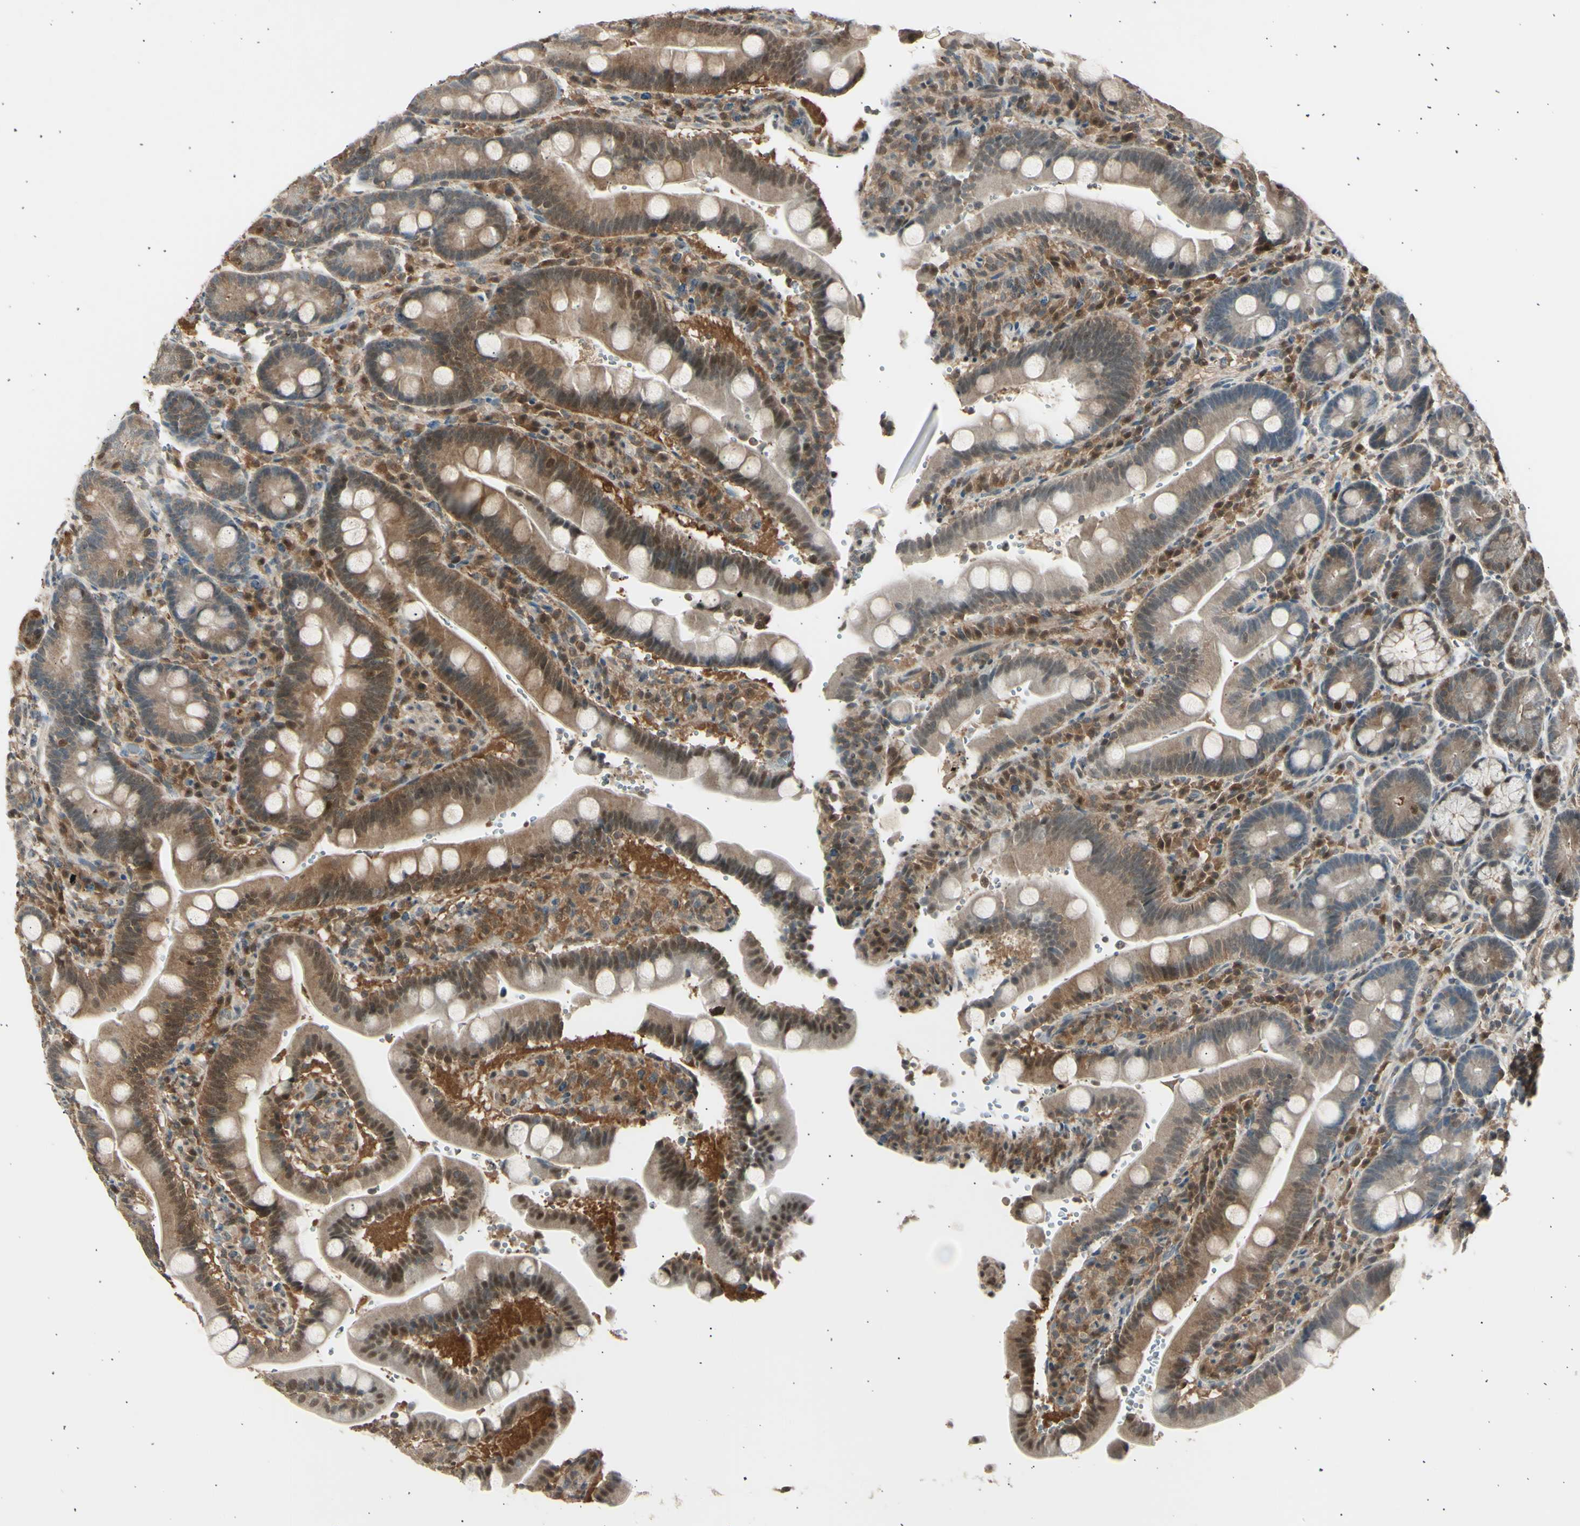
{"staining": {"intensity": "moderate", "quantity": ">75%", "location": "cytoplasmic/membranous,nuclear"}, "tissue": "duodenum", "cell_type": "Glandular cells", "image_type": "normal", "snomed": [{"axis": "morphology", "description": "Normal tissue, NOS"}, {"axis": "topography", "description": "Small intestine, NOS"}], "caption": "Duodenum stained with IHC shows moderate cytoplasmic/membranous,nuclear positivity in approximately >75% of glandular cells. The protein is stained brown, and the nuclei are stained in blue (DAB (3,3'-diaminobenzidine) IHC with brightfield microscopy, high magnification).", "gene": "PSMD5", "patient": {"sex": "female", "age": 71}}